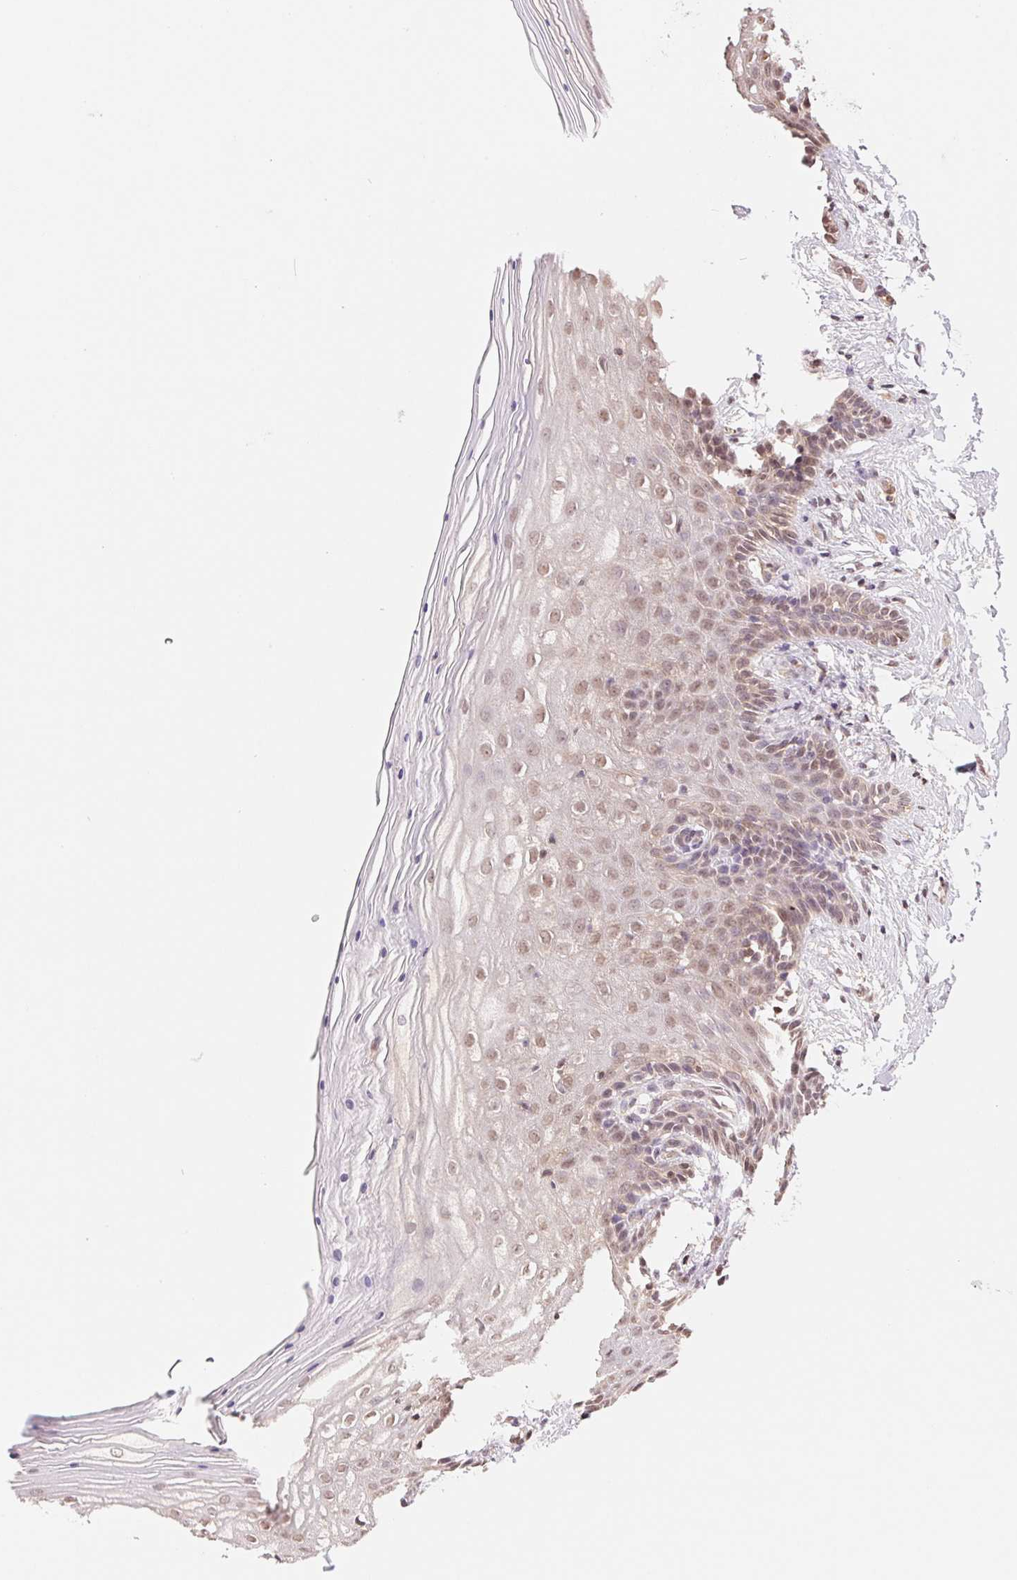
{"staining": {"intensity": "weak", "quantity": ">75%", "location": "nuclear"}, "tissue": "vagina", "cell_type": "Squamous epithelial cells", "image_type": "normal", "snomed": [{"axis": "morphology", "description": "Normal tissue, NOS"}, {"axis": "topography", "description": "Vagina"}], "caption": "Immunohistochemical staining of benign human vagina reveals low levels of weak nuclear expression in approximately >75% of squamous epithelial cells. Nuclei are stained in blue.", "gene": "CDC123", "patient": {"sex": "female", "age": 45}}